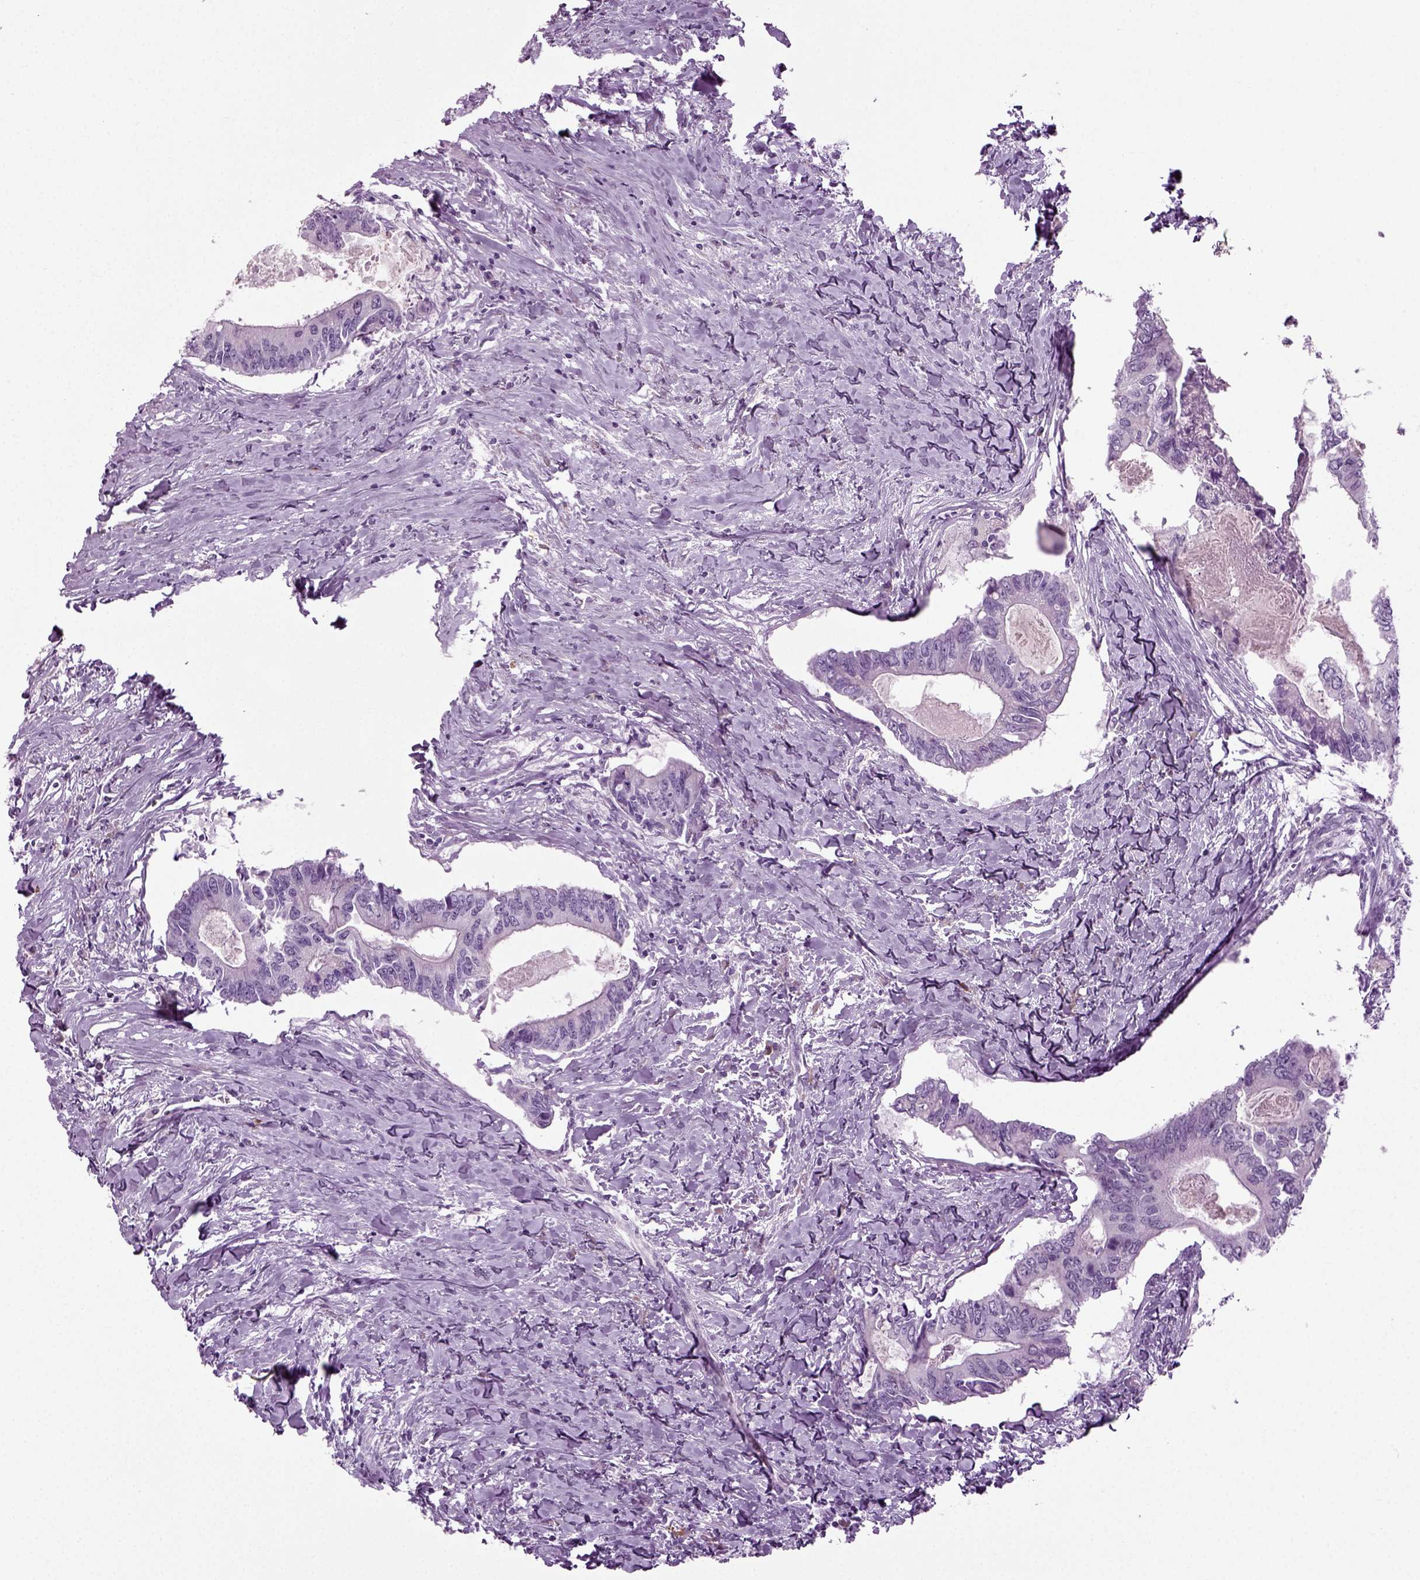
{"staining": {"intensity": "negative", "quantity": "none", "location": "none"}, "tissue": "colorectal cancer", "cell_type": "Tumor cells", "image_type": "cancer", "snomed": [{"axis": "morphology", "description": "Adenocarcinoma, NOS"}, {"axis": "topography", "description": "Colon"}], "caption": "IHC micrograph of neoplastic tissue: human colorectal adenocarcinoma stained with DAB demonstrates no significant protein positivity in tumor cells.", "gene": "PRLH", "patient": {"sex": "male", "age": 53}}